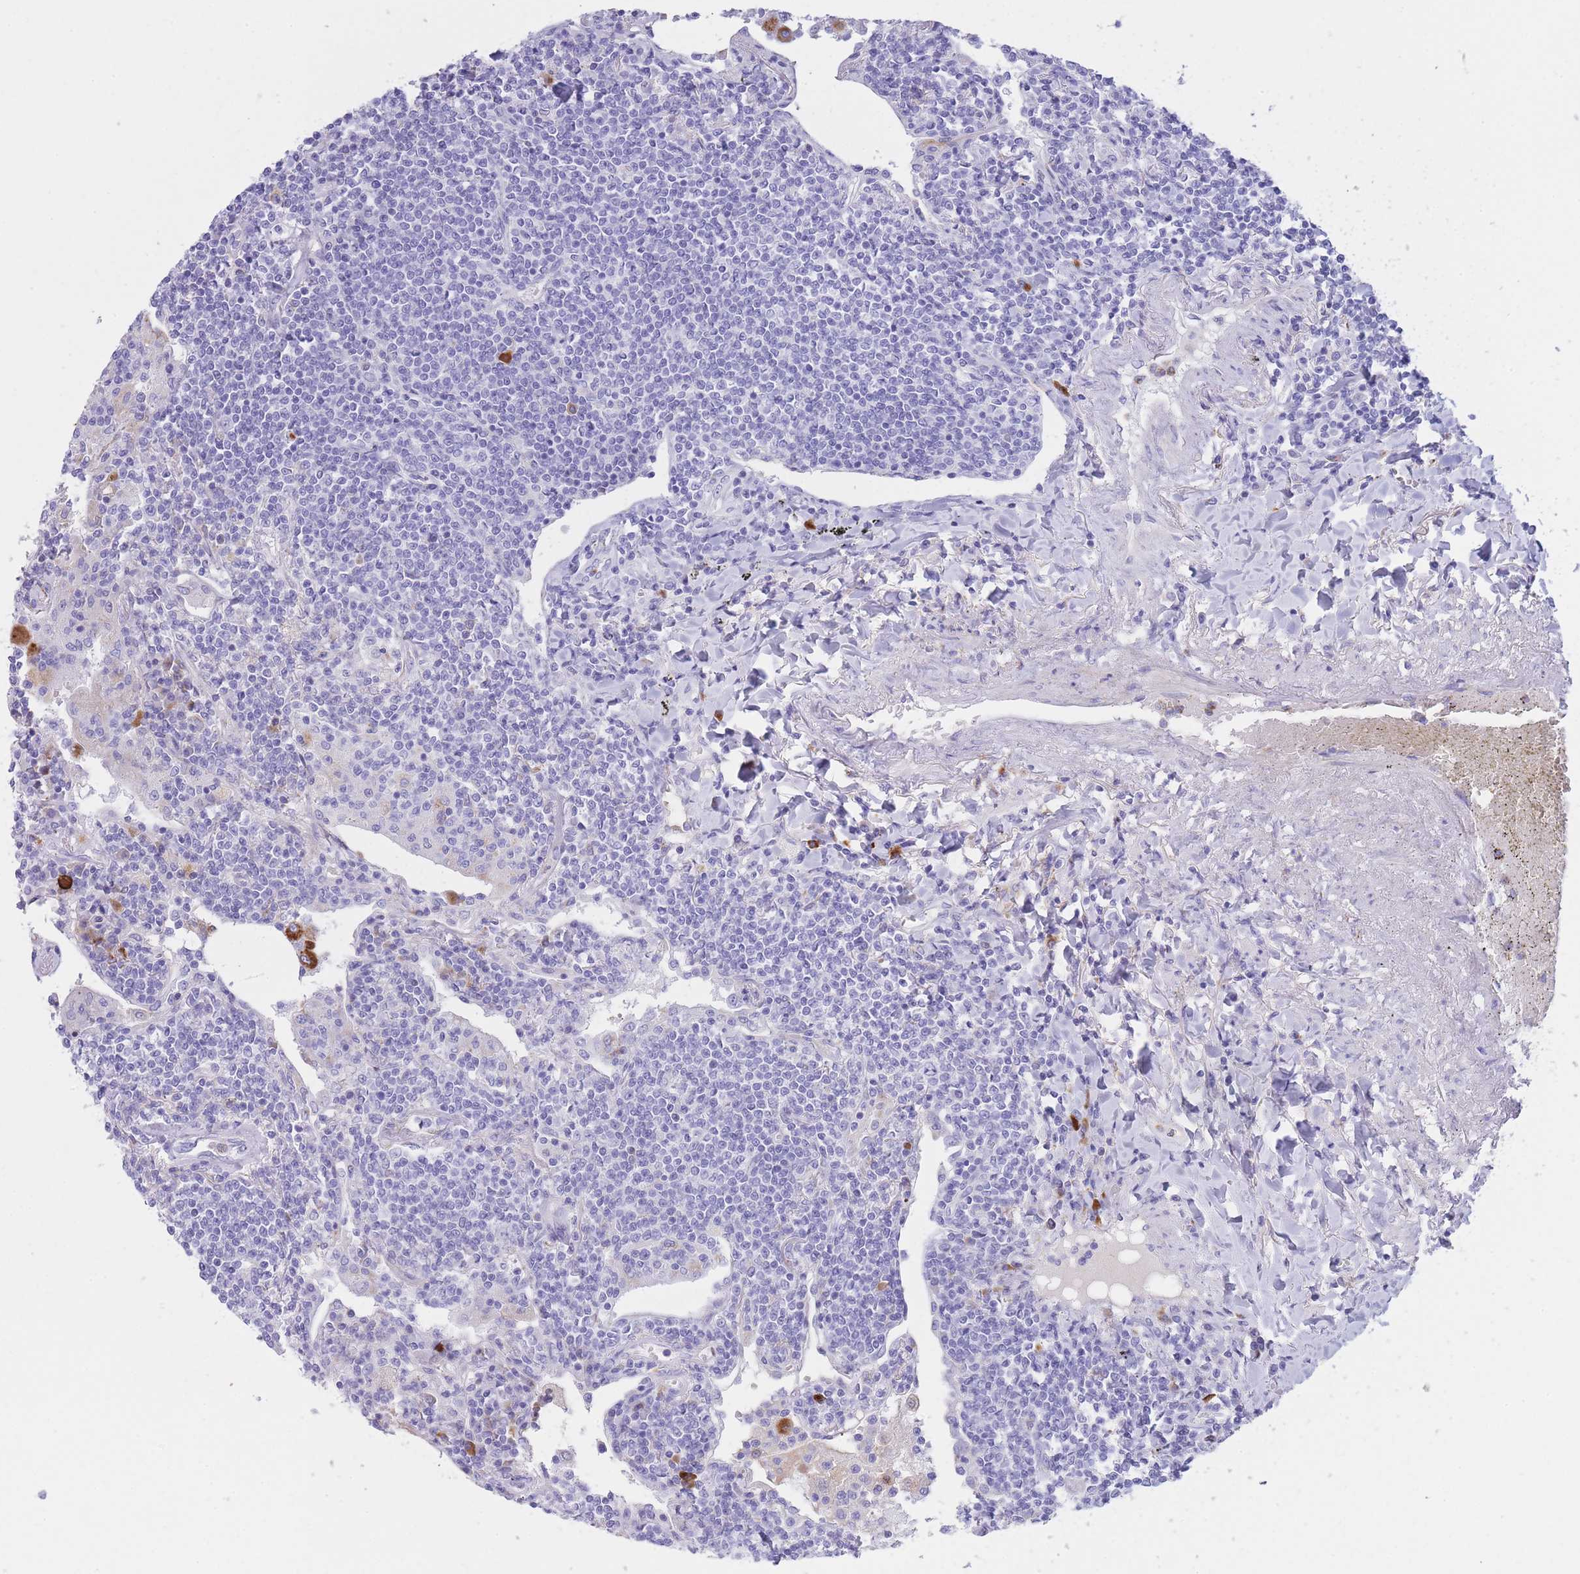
{"staining": {"intensity": "negative", "quantity": "none", "location": "none"}, "tissue": "lymphoma", "cell_type": "Tumor cells", "image_type": "cancer", "snomed": [{"axis": "morphology", "description": "Malignant lymphoma, non-Hodgkin's type, Low grade"}, {"axis": "topography", "description": "Lung"}], "caption": "Immunohistochemistry of human low-grade malignant lymphoma, non-Hodgkin's type displays no expression in tumor cells.", "gene": "PLBD1", "patient": {"sex": "female", "age": 71}}